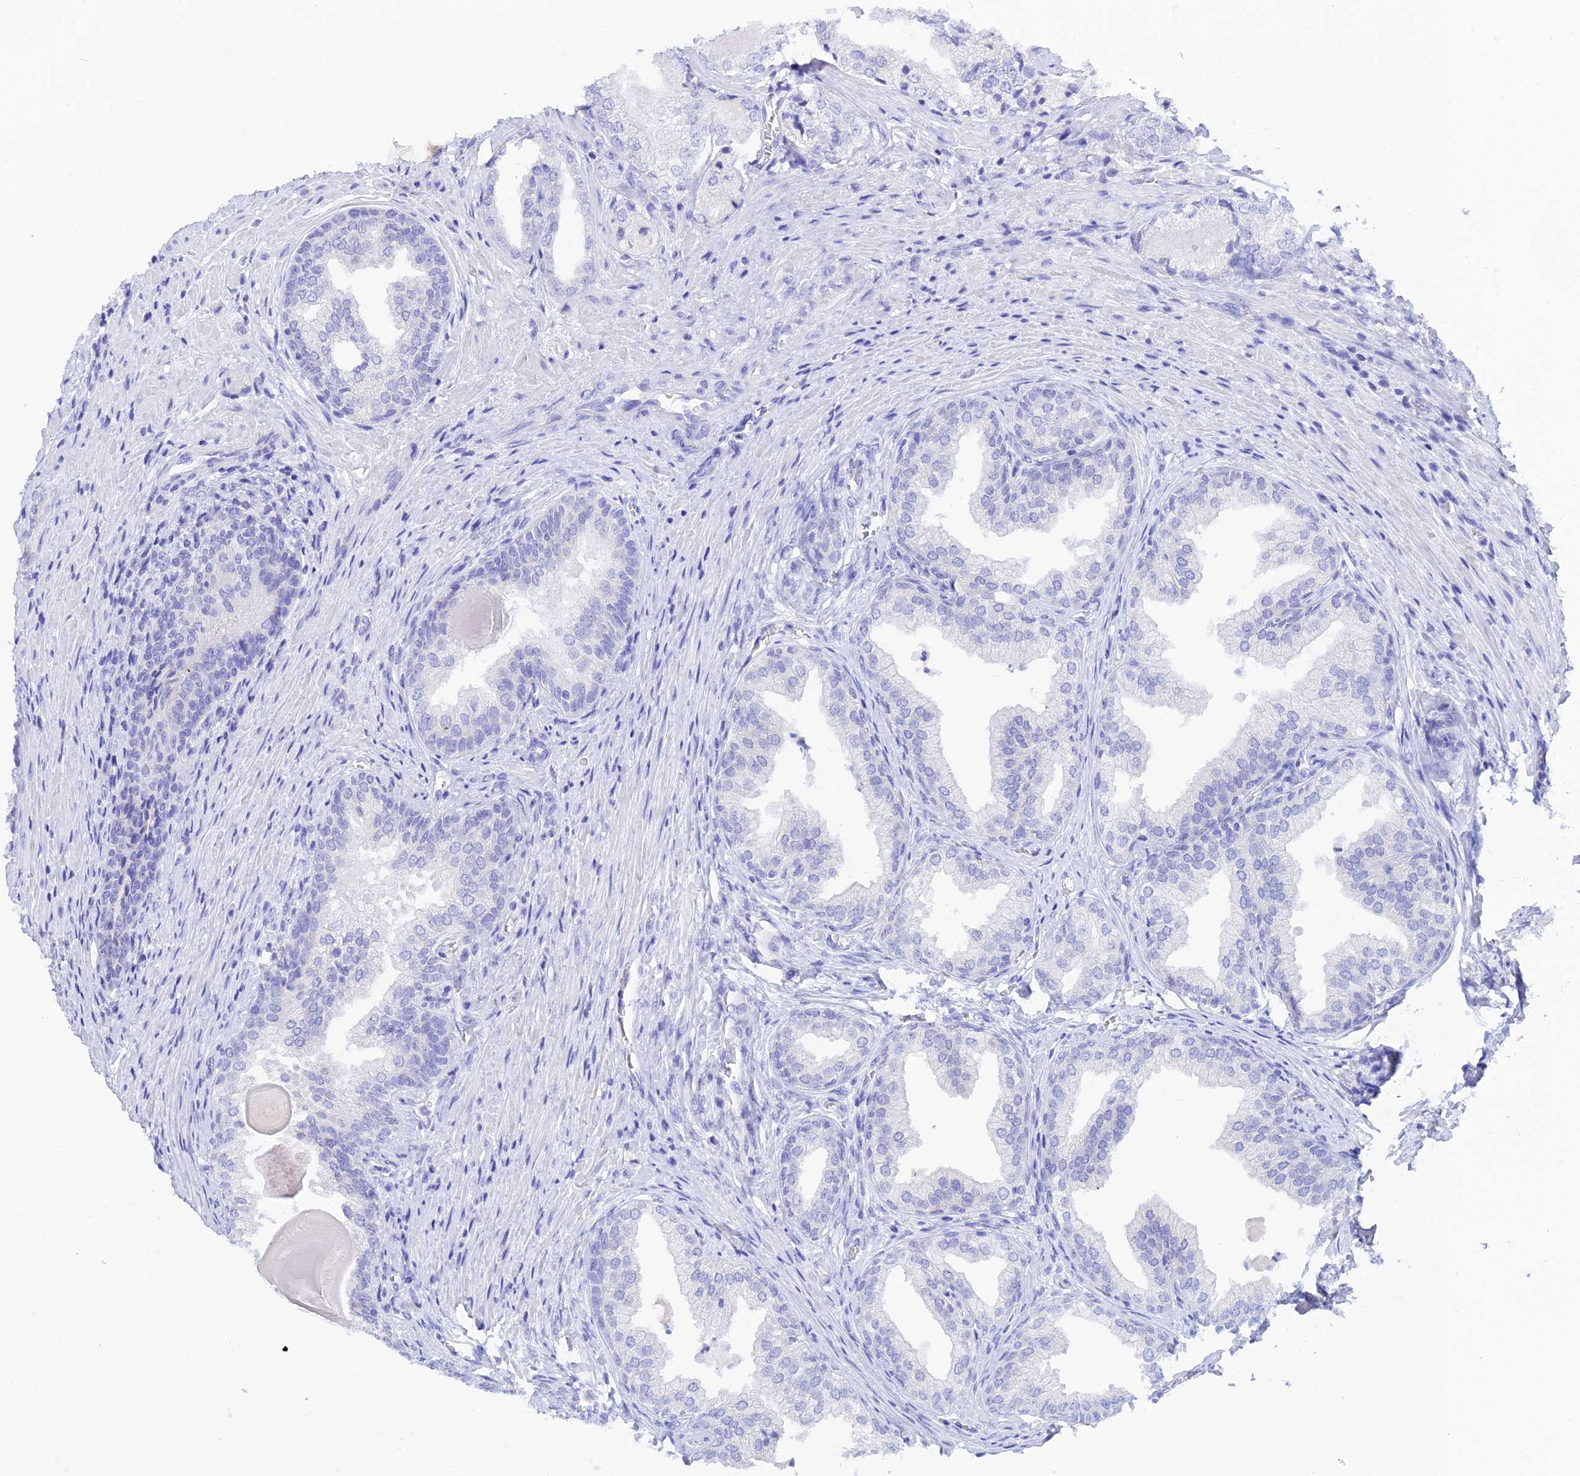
{"staining": {"intensity": "negative", "quantity": "none", "location": "none"}, "tissue": "prostate cancer", "cell_type": "Tumor cells", "image_type": "cancer", "snomed": [{"axis": "morphology", "description": "Adenocarcinoma, Low grade"}, {"axis": "topography", "description": "Prostate"}], "caption": "This is an immunohistochemistry (IHC) image of human prostate cancer (adenocarcinoma (low-grade)). There is no expression in tumor cells.", "gene": "REG1A", "patient": {"sex": "male", "age": 68}}